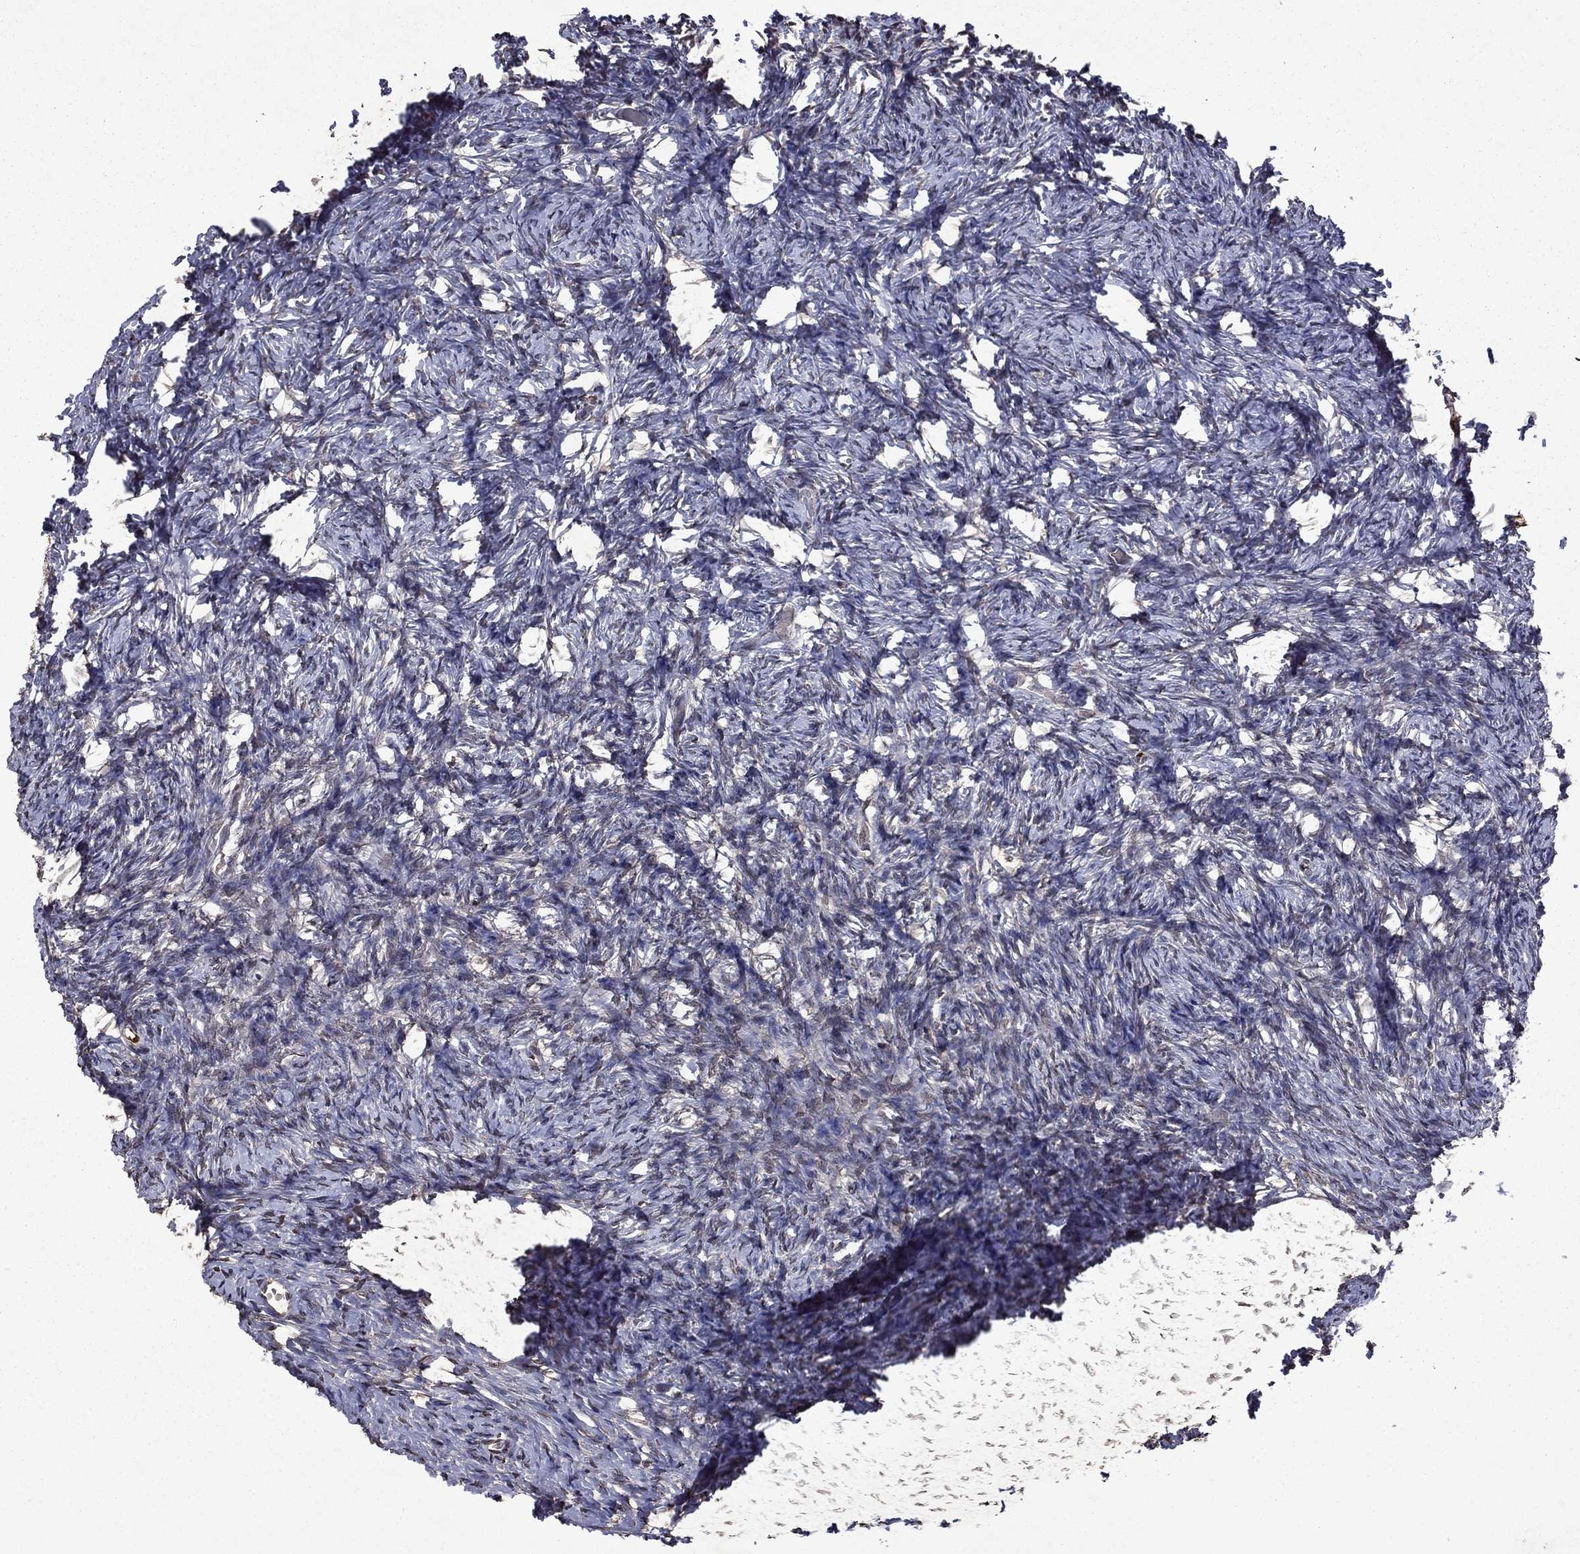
{"staining": {"intensity": "negative", "quantity": "none", "location": "none"}, "tissue": "ovary", "cell_type": "Follicle cells", "image_type": "normal", "snomed": [{"axis": "morphology", "description": "Normal tissue, NOS"}, {"axis": "topography", "description": "Ovary"}], "caption": "A photomicrograph of ovary stained for a protein reveals no brown staining in follicle cells. (Stains: DAB (3,3'-diaminobenzidine) immunohistochemistry (IHC) with hematoxylin counter stain, Microscopy: brightfield microscopy at high magnification).", "gene": "NLGN1", "patient": {"sex": "female", "age": 39}}